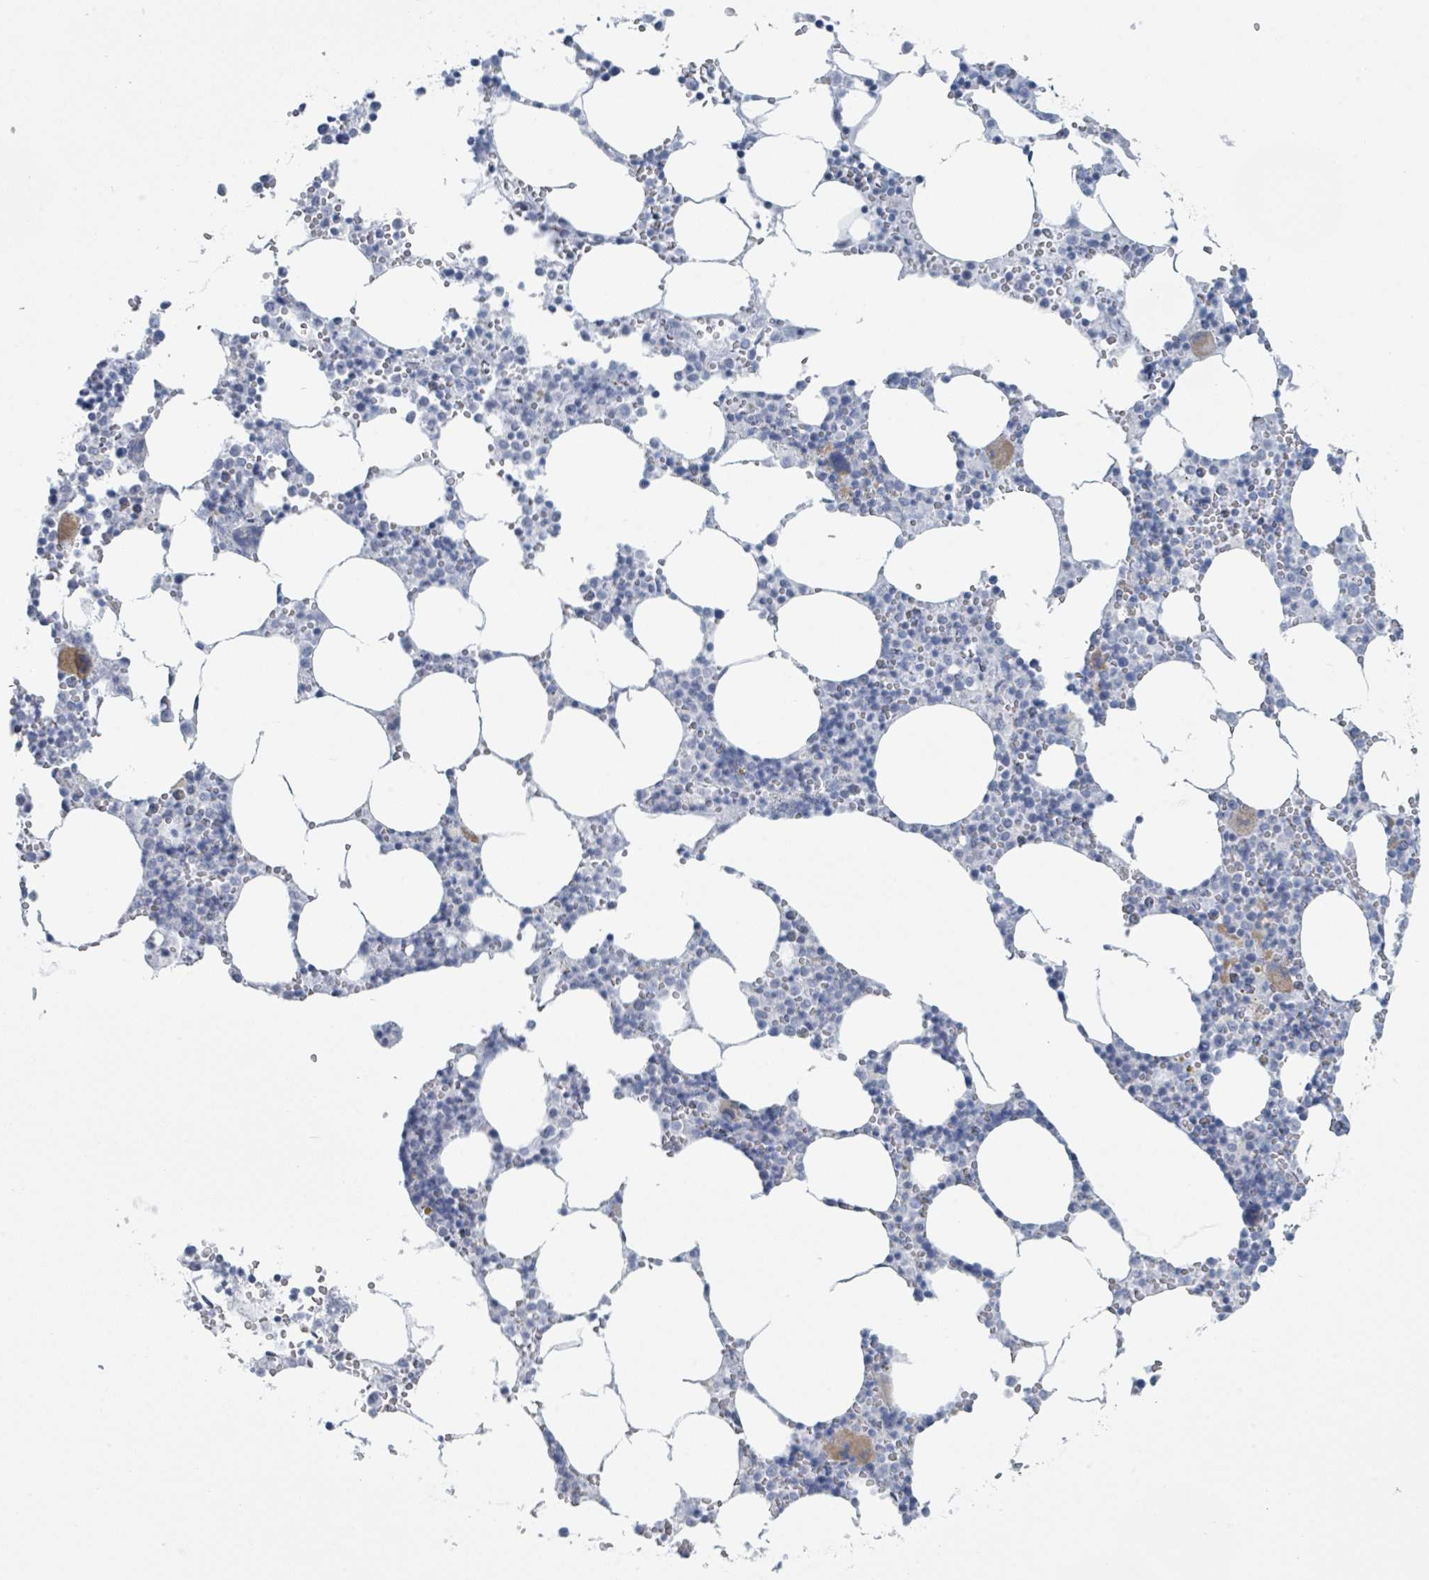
{"staining": {"intensity": "weak", "quantity": "<25%", "location": "cytoplasmic/membranous"}, "tissue": "bone marrow", "cell_type": "Hematopoietic cells", "image_type": "normal", "snomed": [{"axis": "morphology", "description": "Normal tissue, NOS"}, {"axis": "topography", "description": "Bone marrow"}], "caption": "DAB (3,3'-diaminobenzidine) immunohistochemical staining of unremarkable human bone marrow shows no significant staining in hematopoietic cells.", "gene": "GPR15LG", "patient": {"sex": "male", "age": 54}}